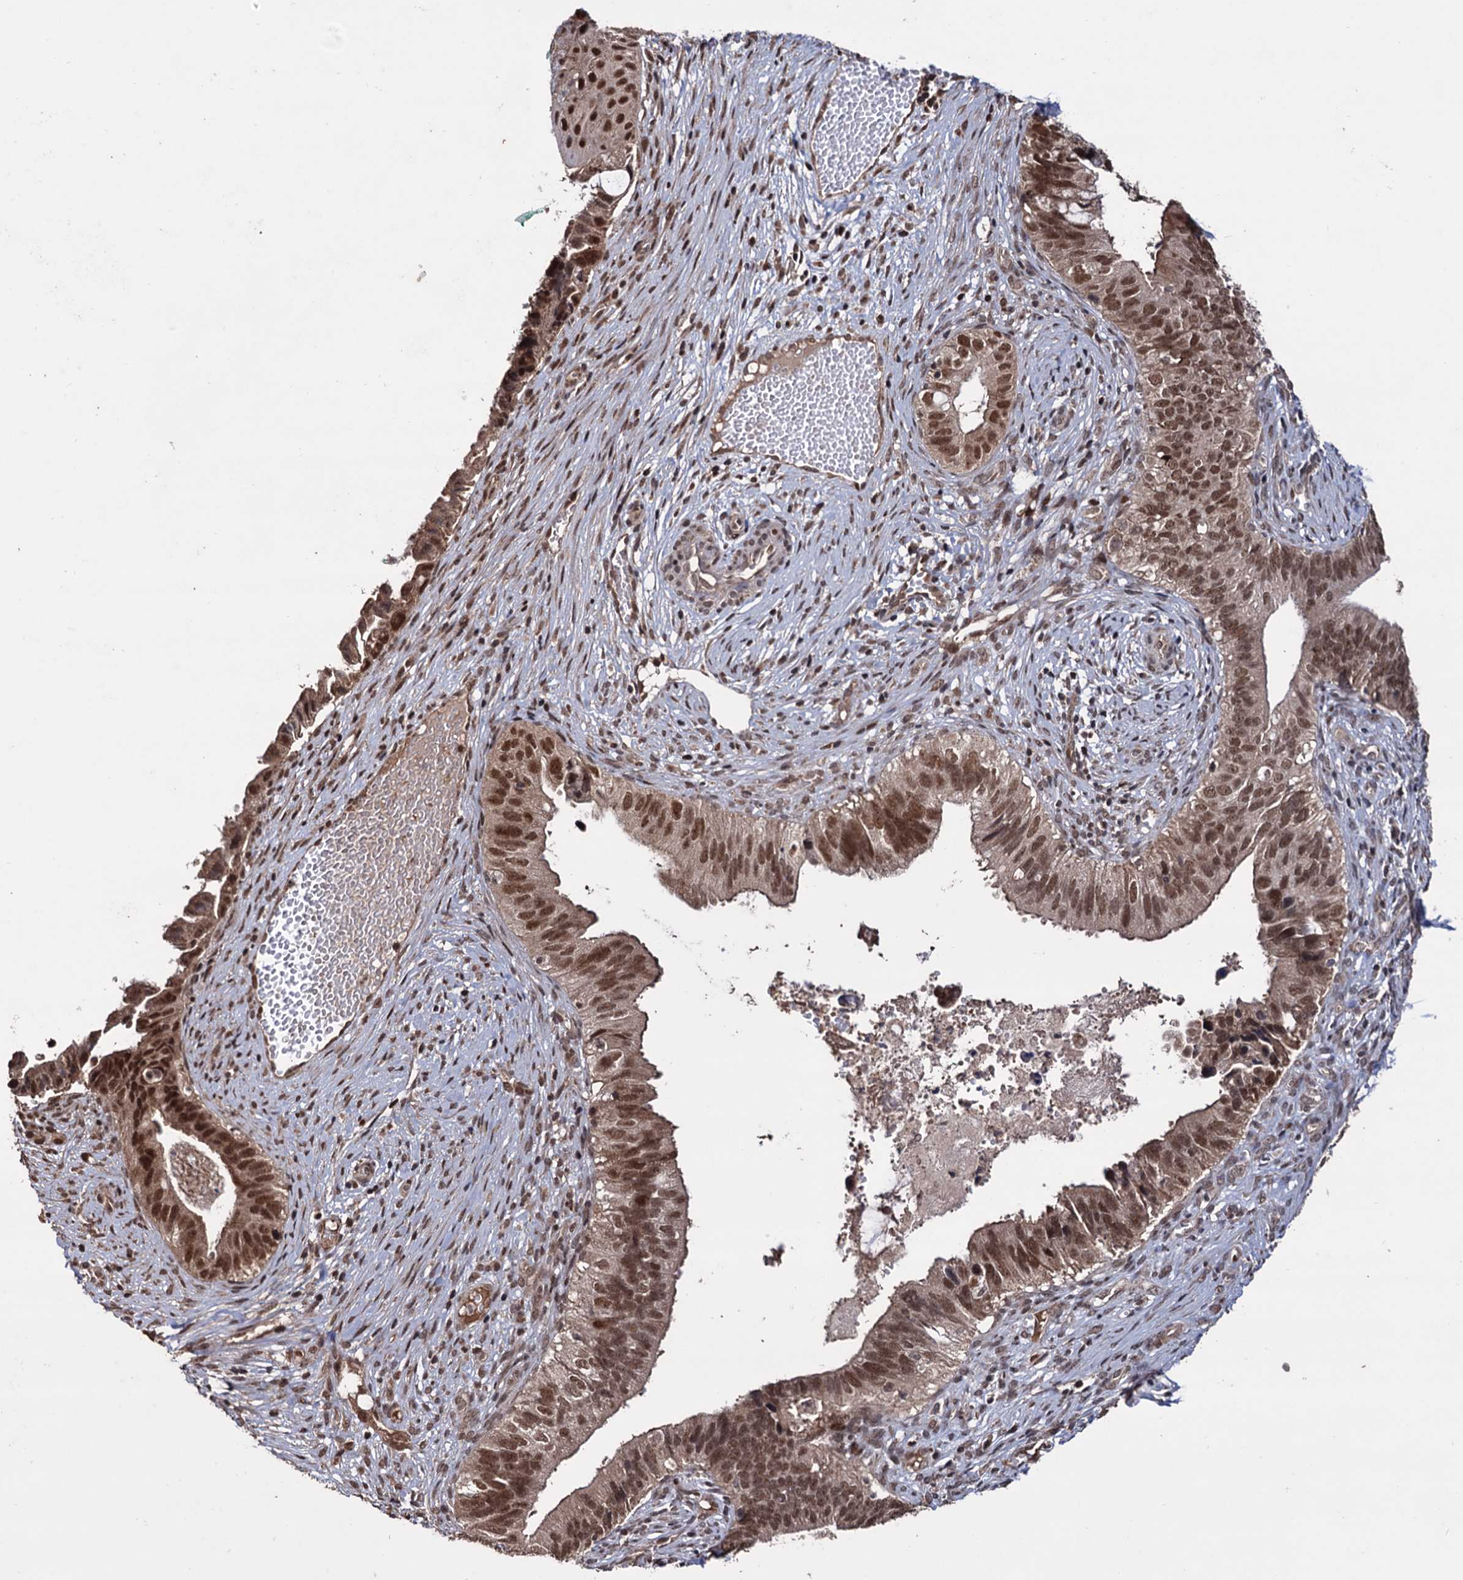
{"staining": {"intensity": "moderate", "quantity": ">75%", "location": "cytoplasmic/membranous,nuclear"}, "tissue": "cervical cancer", "cell_type": "Tumor cells", "image_type": "cancer", "snomed": [{"axis": "morphology", "description": "Adenocarcinoma, NOS"}, {"axis": "topography", "description": "Cervix"}], "caption": "This histopathology image demonstrates immunohistochemistry (IHC) staining of cervical adenocarcinoma, with medium moderate cytoplasmic/membranous and nuclear positivity in about >75% of tumor cells.", "gene": "KLF5", "patient": {"sex": "female", "age": 42}}